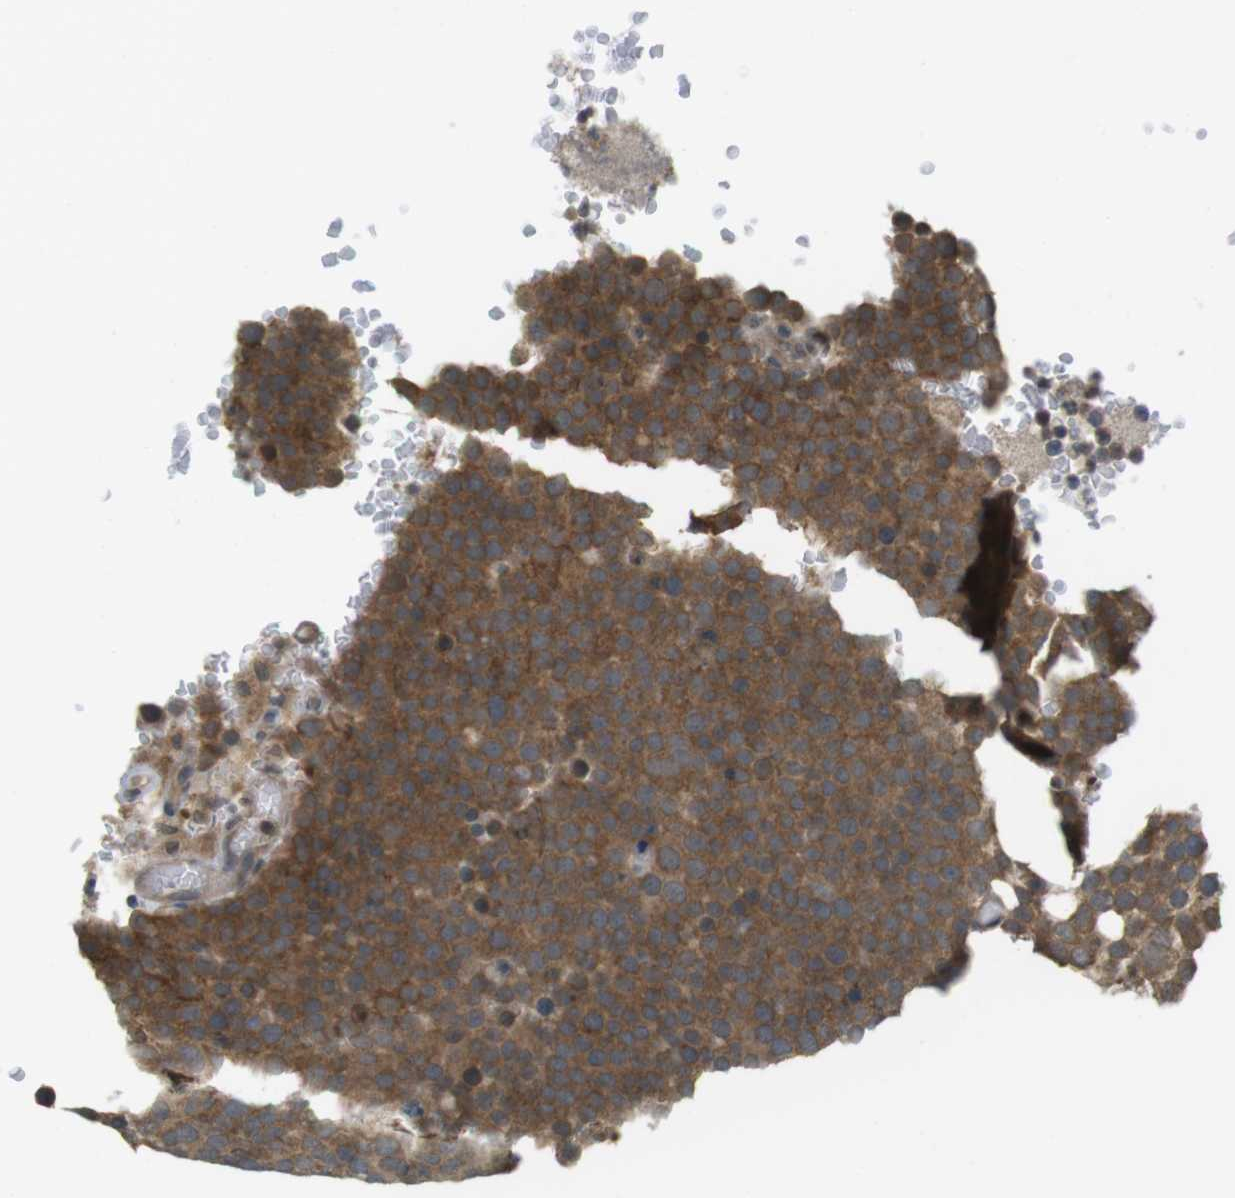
{"staining": {"intensity": "strong", "quantity": ">75%", "location": "cytoplasmic/membranous"}, "tissue": "testis cancer", "cell_type": "Tumor cells", "image_type": "cancer", "snomed": [{"axis": "morphology", "description": "Seminoma, NOS"}, {"axis": "topography", "description": "Testis"}], "caption": "A high amount of strong cytoplasmic/membranous expression is appreciated in about >75% of tumor cells in seminoma (testis) tissue.", "gene": "RNF130", "patient": {"sex": "male", "age": 71}}